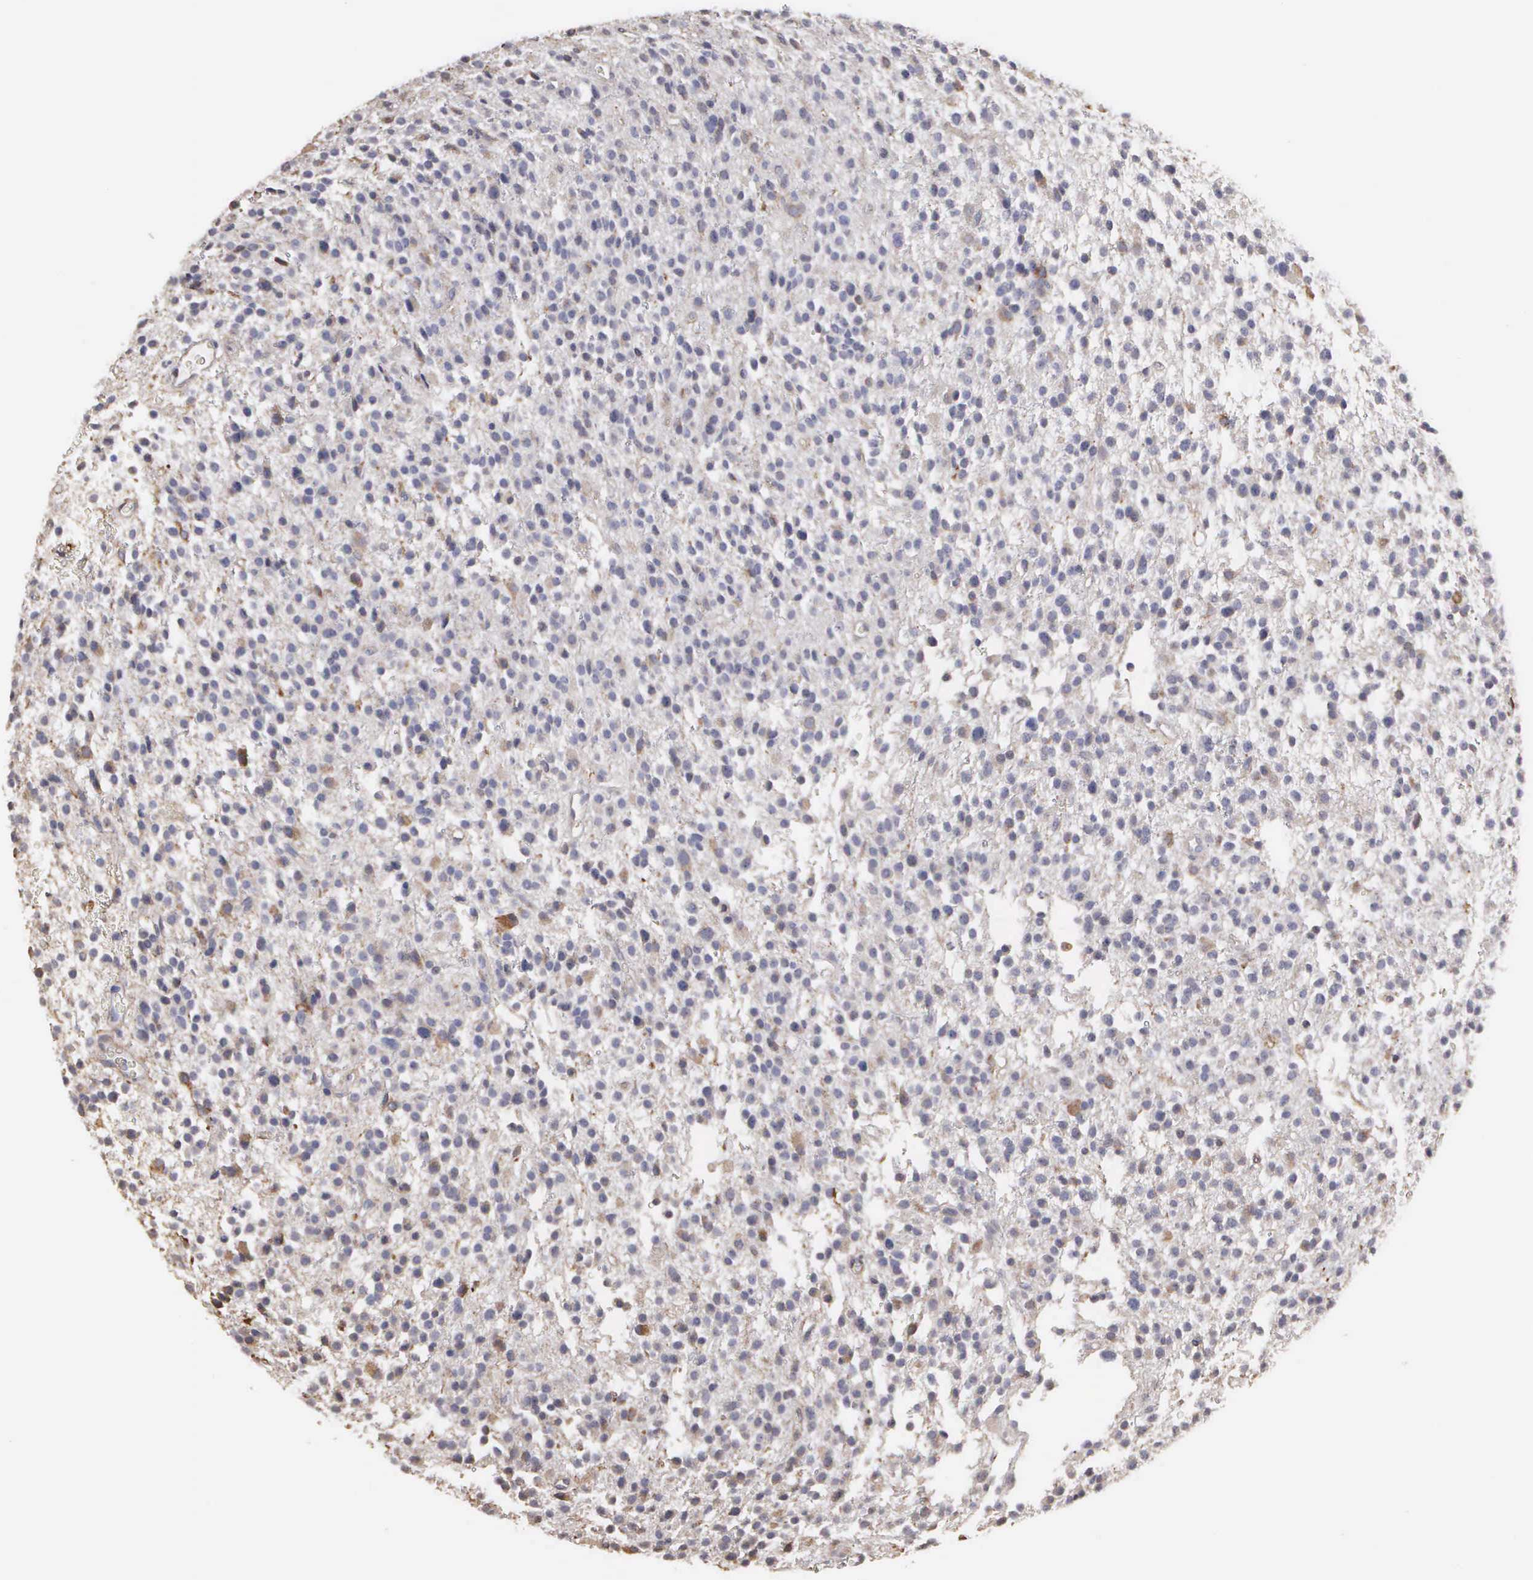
{"staining": {"intensity": "weak", "quantity": "<25%", "location": "cytoplasmic/membranous"}, "tissue": "glioma", "cell_type": "Tumor cells", "image_type": "cancer", "snomed": [{"axis": "morphology", "description": "Glioma, malignant, Low grade"}, {"axis": "topography", "description": "Brain"}], "caption": "This is a histopathology image of immunohistochemistry (IHC) staining of low-grade glioma (malignant), which shows no staining in tumor cells. (DAB immunohistochemistry (IHC), high magnification).", "gene": "LIN52", "patient": {"sex": "female", "age": 36}}